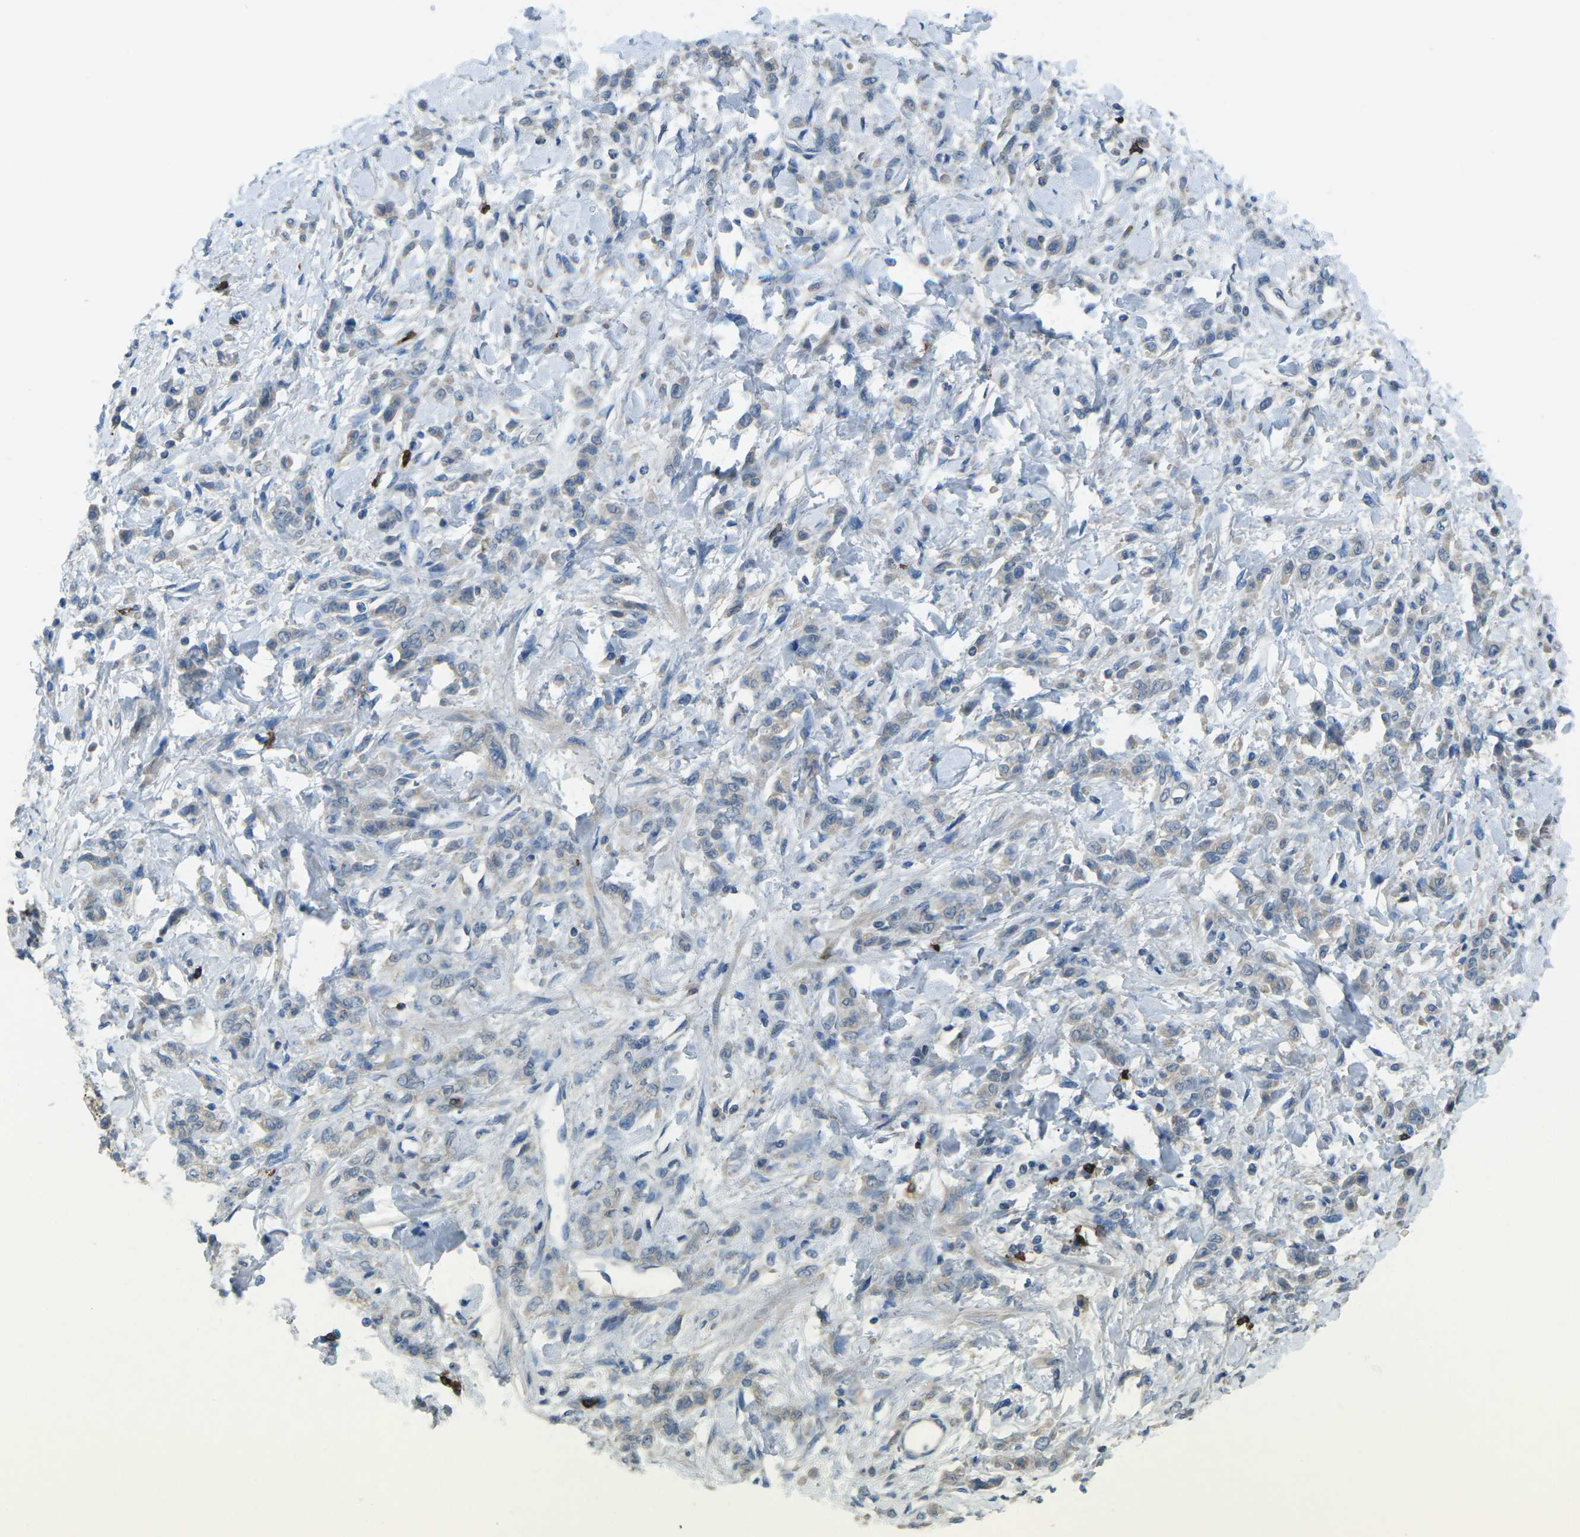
{"staining": {"intensity": "negative", "quantity": "none", "location": "none"}, "tissue": "stomach cancer", "cell_type": "Tumor cells", "image_type": "cancer", "snomed": [{"axis": "morphology", "description": "Normal tissue, NOS"}, {"axis": "morphology", "description": "Adenocarcinoma, NOS"}, {"axis": "topography", "description": "Stomach"}], "caption": "Adenocarcinoma (stomach) was stained to show a protein in brown. There is no significant expression in tumor cells.", "gene": "CD19", "patient": {"sex": "male", "age": 82}}